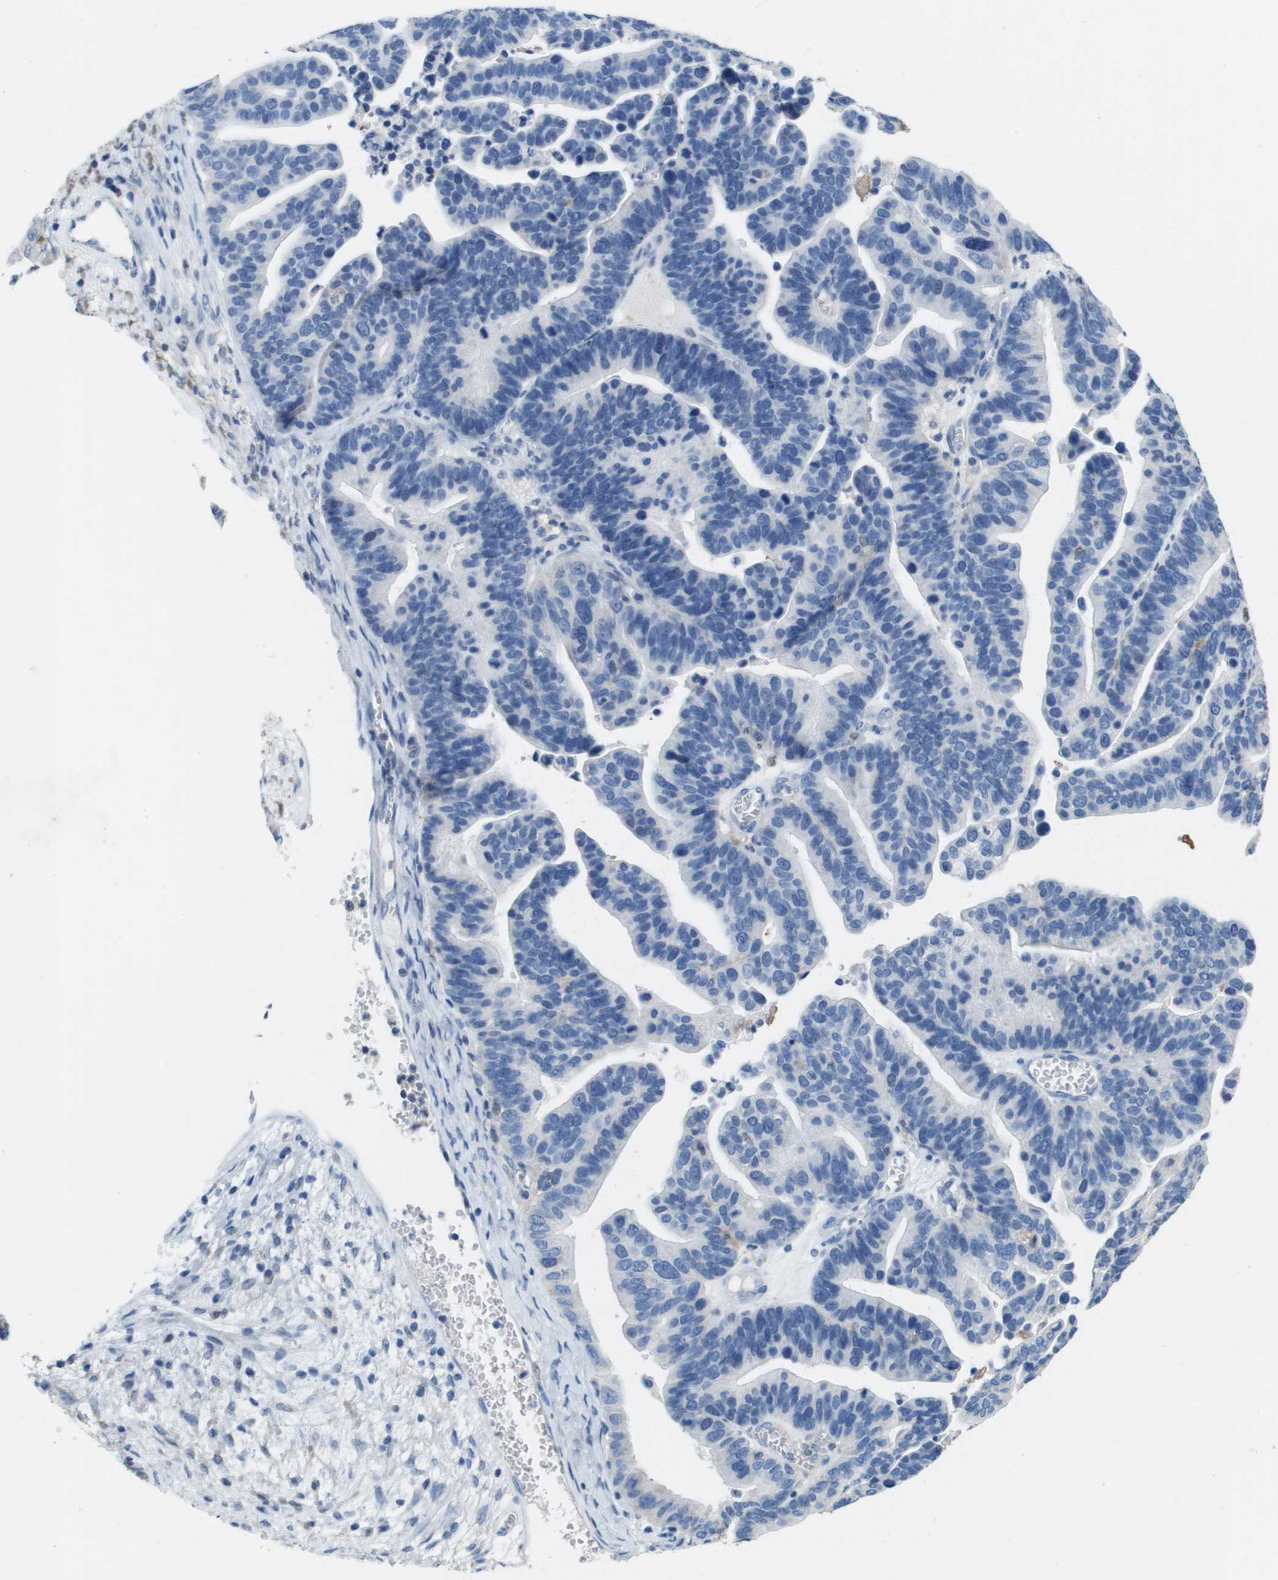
{"staining": {"intensity": "negative", "quantity": "none", "location": "none"}, "tissue": "ovarian cancer", "cell_type": "Tumor cells", "image_type": "cancer", "snomed": [{"axis": "morphology", "description": "Cystadenocarcinoma, serous, NOS"}, {"axis": "topography", "description": "Ovary"}], "caption": "Ovarian serous cystadenocarcinoma was stained to show a protein in brown. There is no significant positivity in tumor cells.", "gene": "FABP5", "patient": {"sex": "female", "age": 56}}